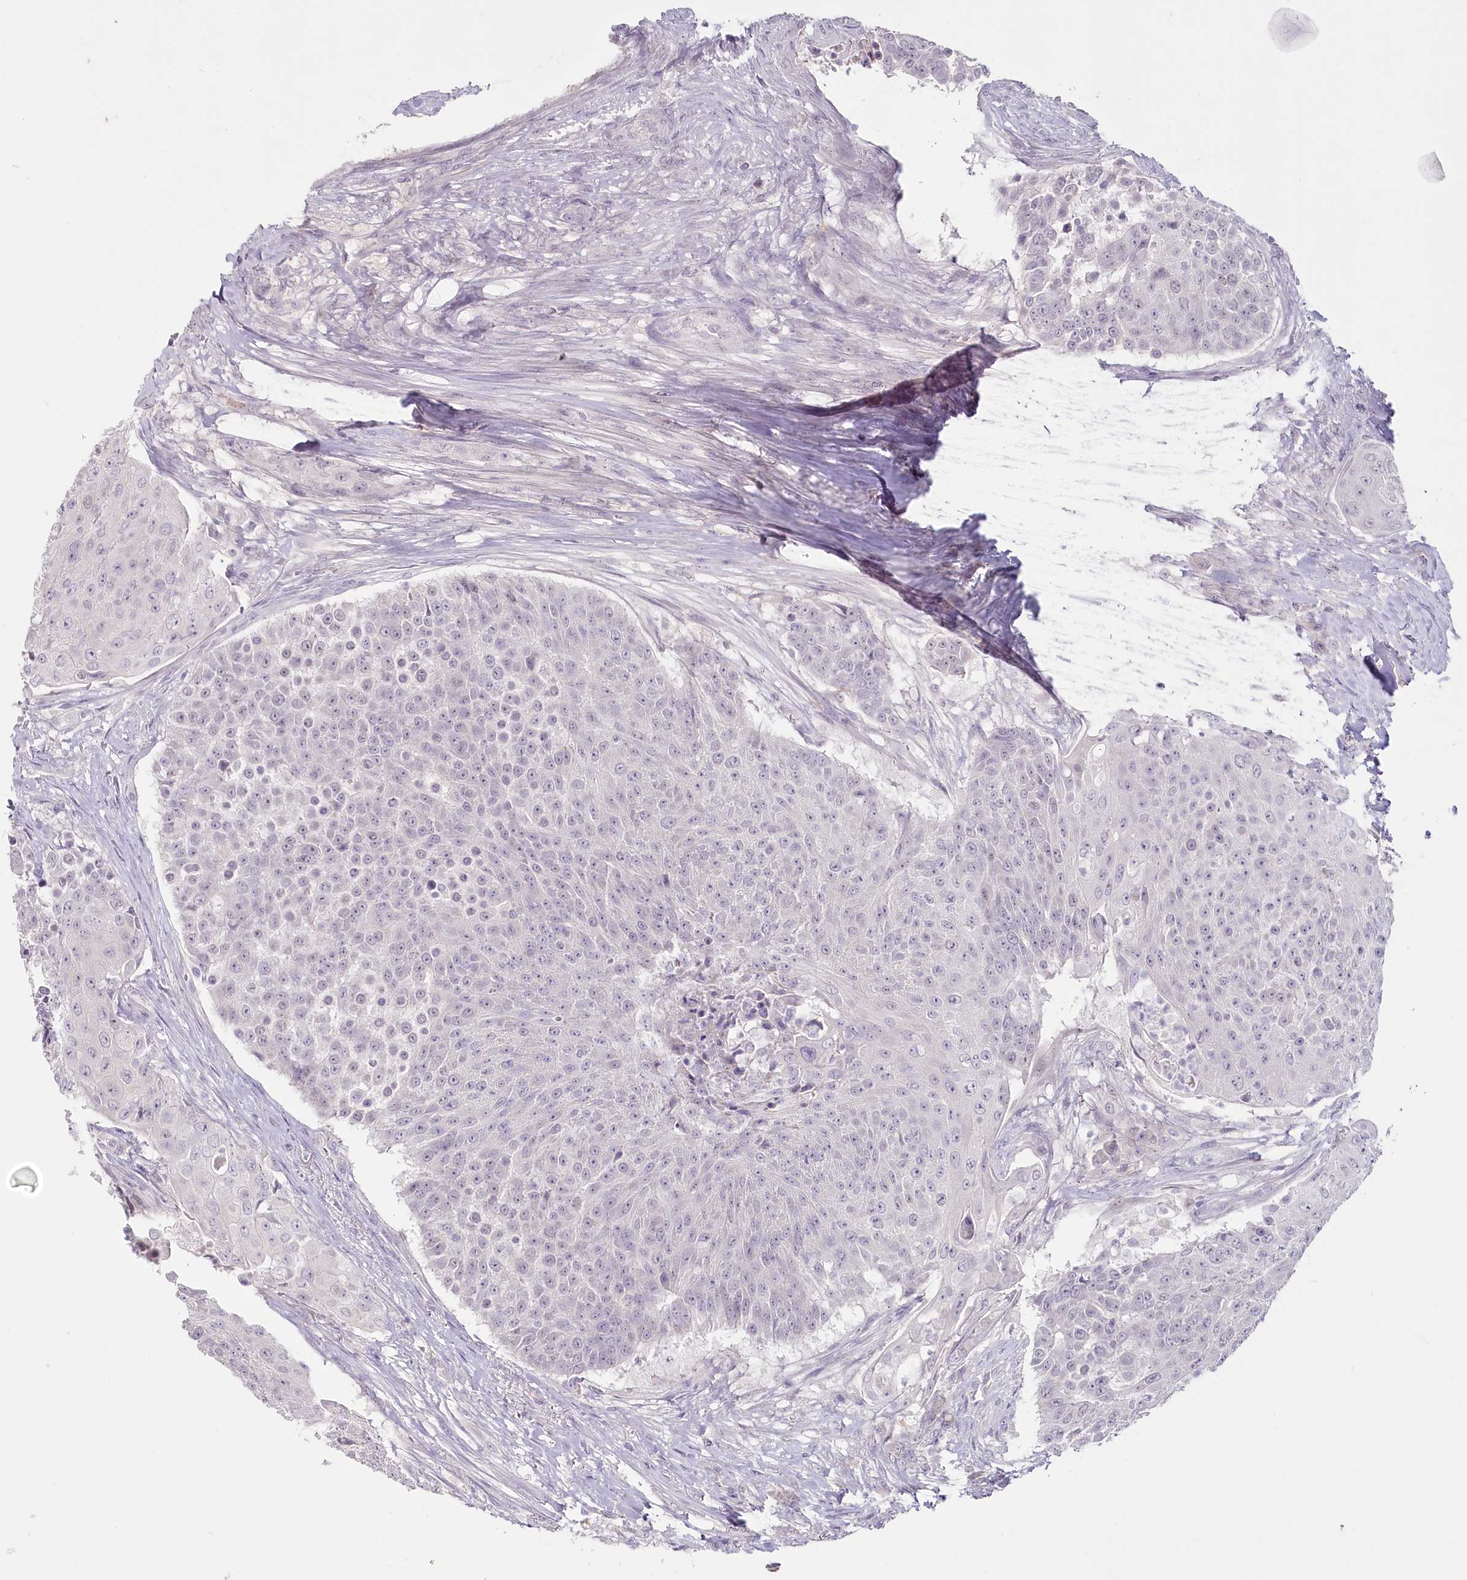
{"staining": {"intensity": "negative", "quantity": "none", "location": "none"}, "tissue": "urothelial cancer", "cell_type": "Tumor cells", "image_type": "cancer", "snomed": [{"axis": "morphology", "description": "Urothelial carcinoma, High grade"}, {"axis": "topography", "description": "Urinary bladder"}], "caption": "Urothelial cancer was stained to show a protein in brown. There is no significant positivity in tumor cells. Nuclei are stained in blue.", "gene": "USP11", "patient": {"sex": "female", "age": 63}}